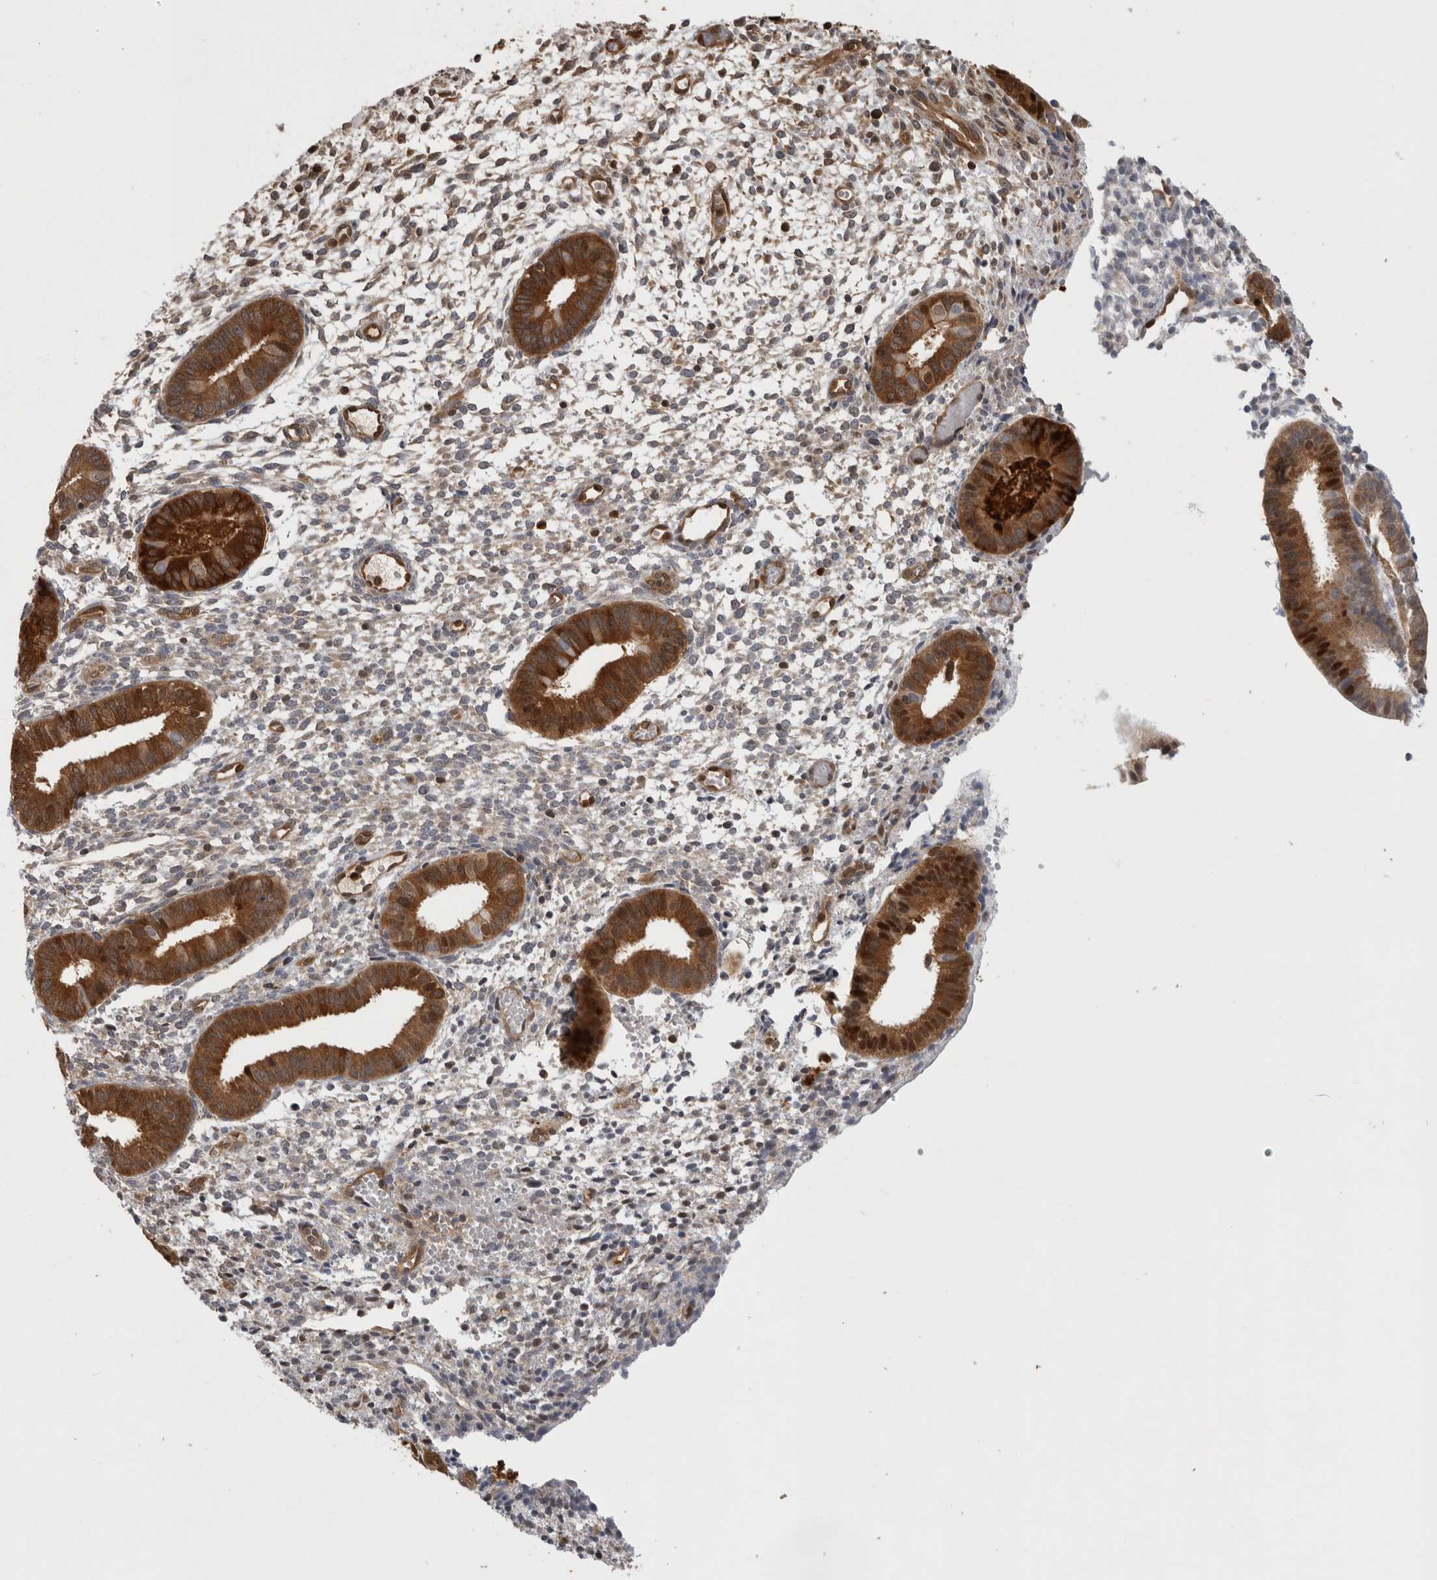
{"staining": {"intensity": "negative", "quantity": "none", "location": "none"}, "tissue": "endometrium", "cell_type": "Cells in endometrial stroma", "image_type": "normal", "snomed": [{"axis": "morphology", "description": "Normal tissue, NOS"}, {"axis": "topography", "description": "Endometrium"}], "caption": "Immunohistochemistry micrograph of unremarkable endometrium: human endometrium stained with DAB reveals no significant protein staining in cells in endometrial stroma.", "gene": "ASTN2", "patient": {"sex": "female", "age": 46}}